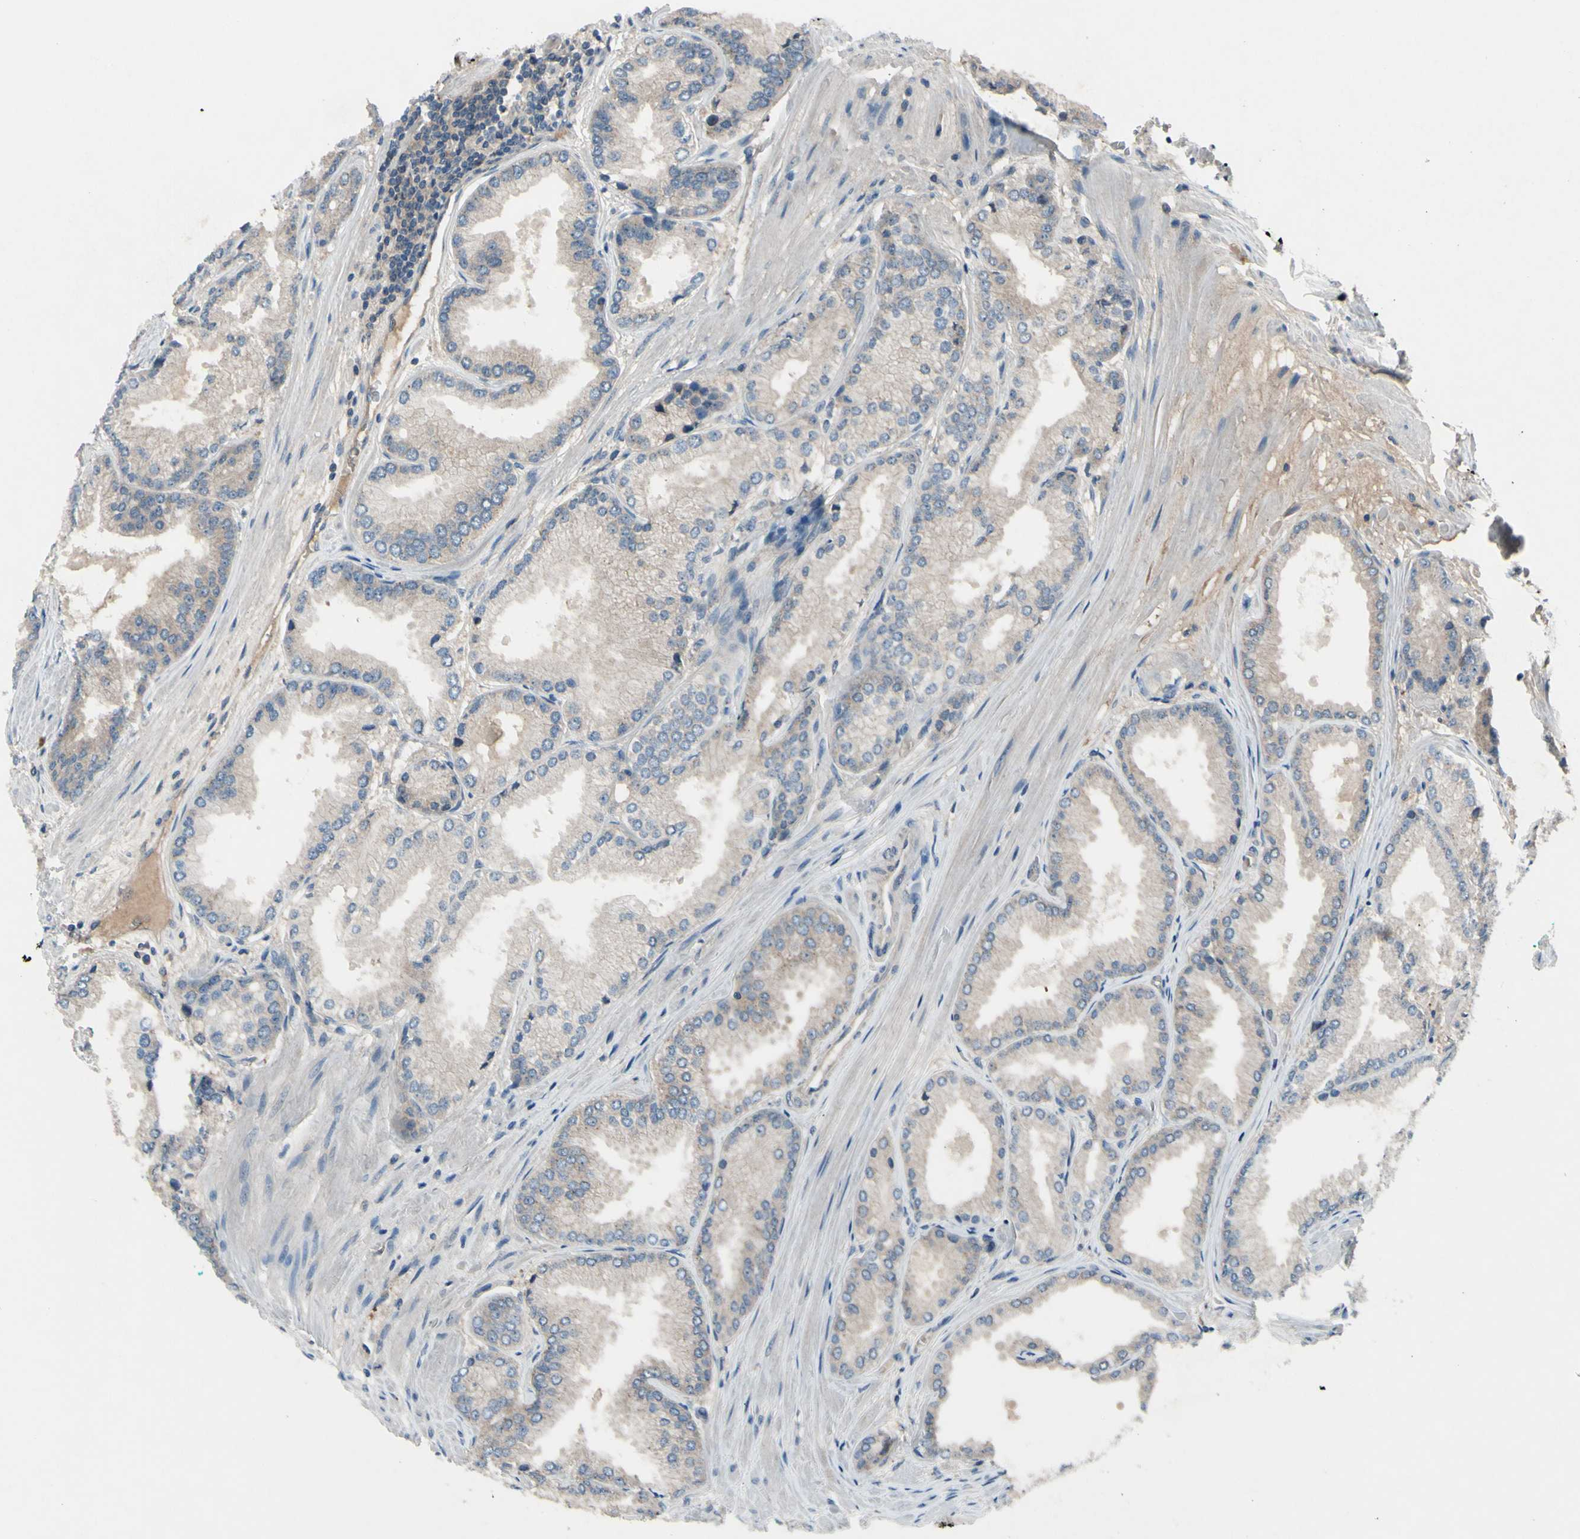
{"staining": {"intensity": "weak", "quantity": ">75%", "location": "cytoplasmic/membranous"}, "tissue": "prostate cancer", "cell_type": "Tumor cells", "image_type": "cancer", "snomed": [{"axis": "morphology", "description": "Adenocarcinoma, High grade"}, {"axis": "topography", "description": "Prostate"}], "caption": "A high-resolution histopathology image shows IHC staining of prostate cancer, which reveals weak cytoplasmic/membranous expression in approximately >75% of tumor cells.", "gene": "AFP", "patient": {"sex": "male", "age": 59}}